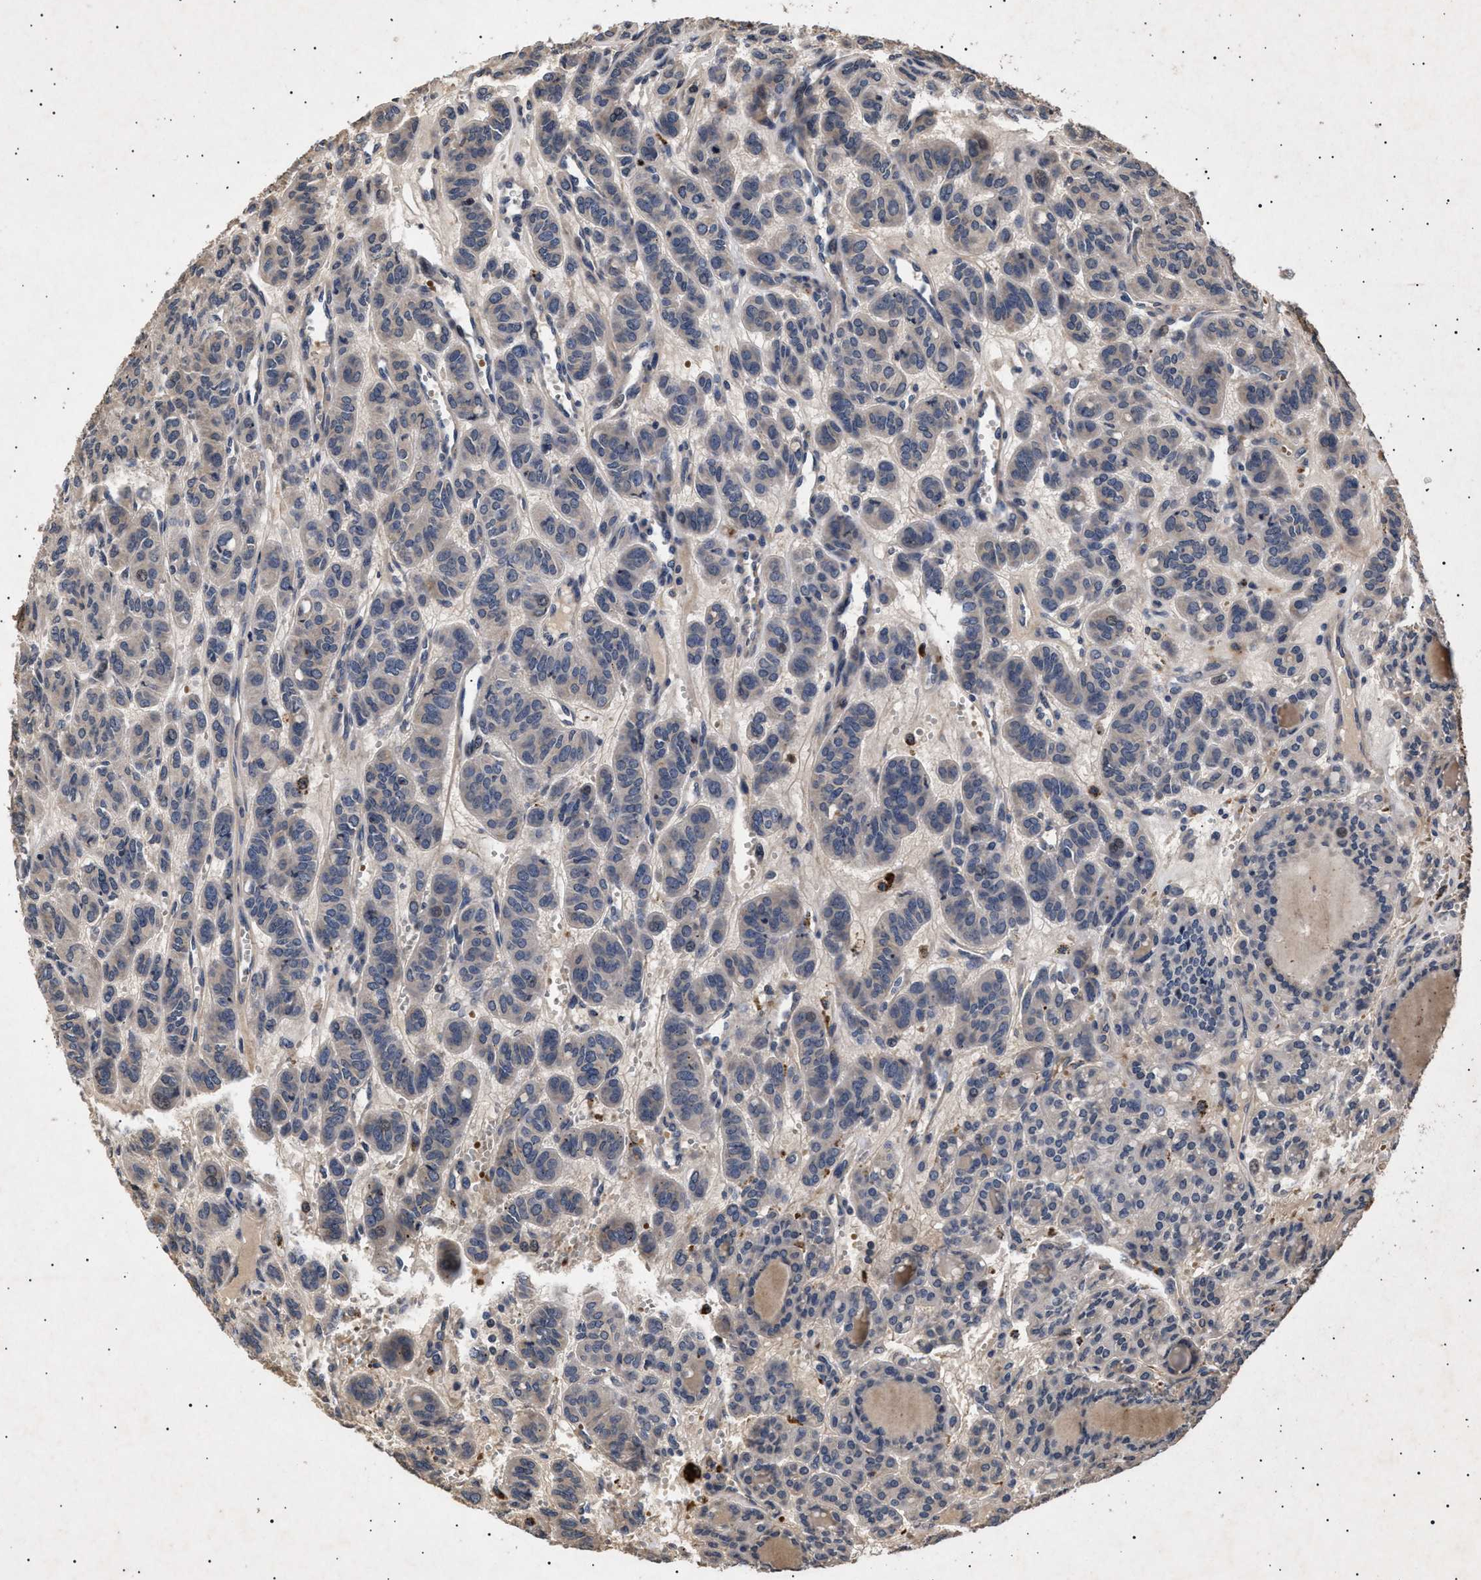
{"staining": {"intensity": "weak", "quantity": "25%-75%", "location": "cytoplasmic/membranous"}, "tissue": "thyroid cancer", "cell_type": "Tumor cells", "image_type": "cancer", "snomed": [{"axis": "morphology", "description": "Follicular adenoma carcinoma, NOS"}, {"axis": "topography", "description": "Thyroid gland"}], "caption": "Immunohistochemical staining of thyroid cancer shows weak cytoplasmic/membranous protein expression in about 25%-75% of tumor cells.", "gene": "ITGB5", "patient": {"sex": "female", "age": 71}}